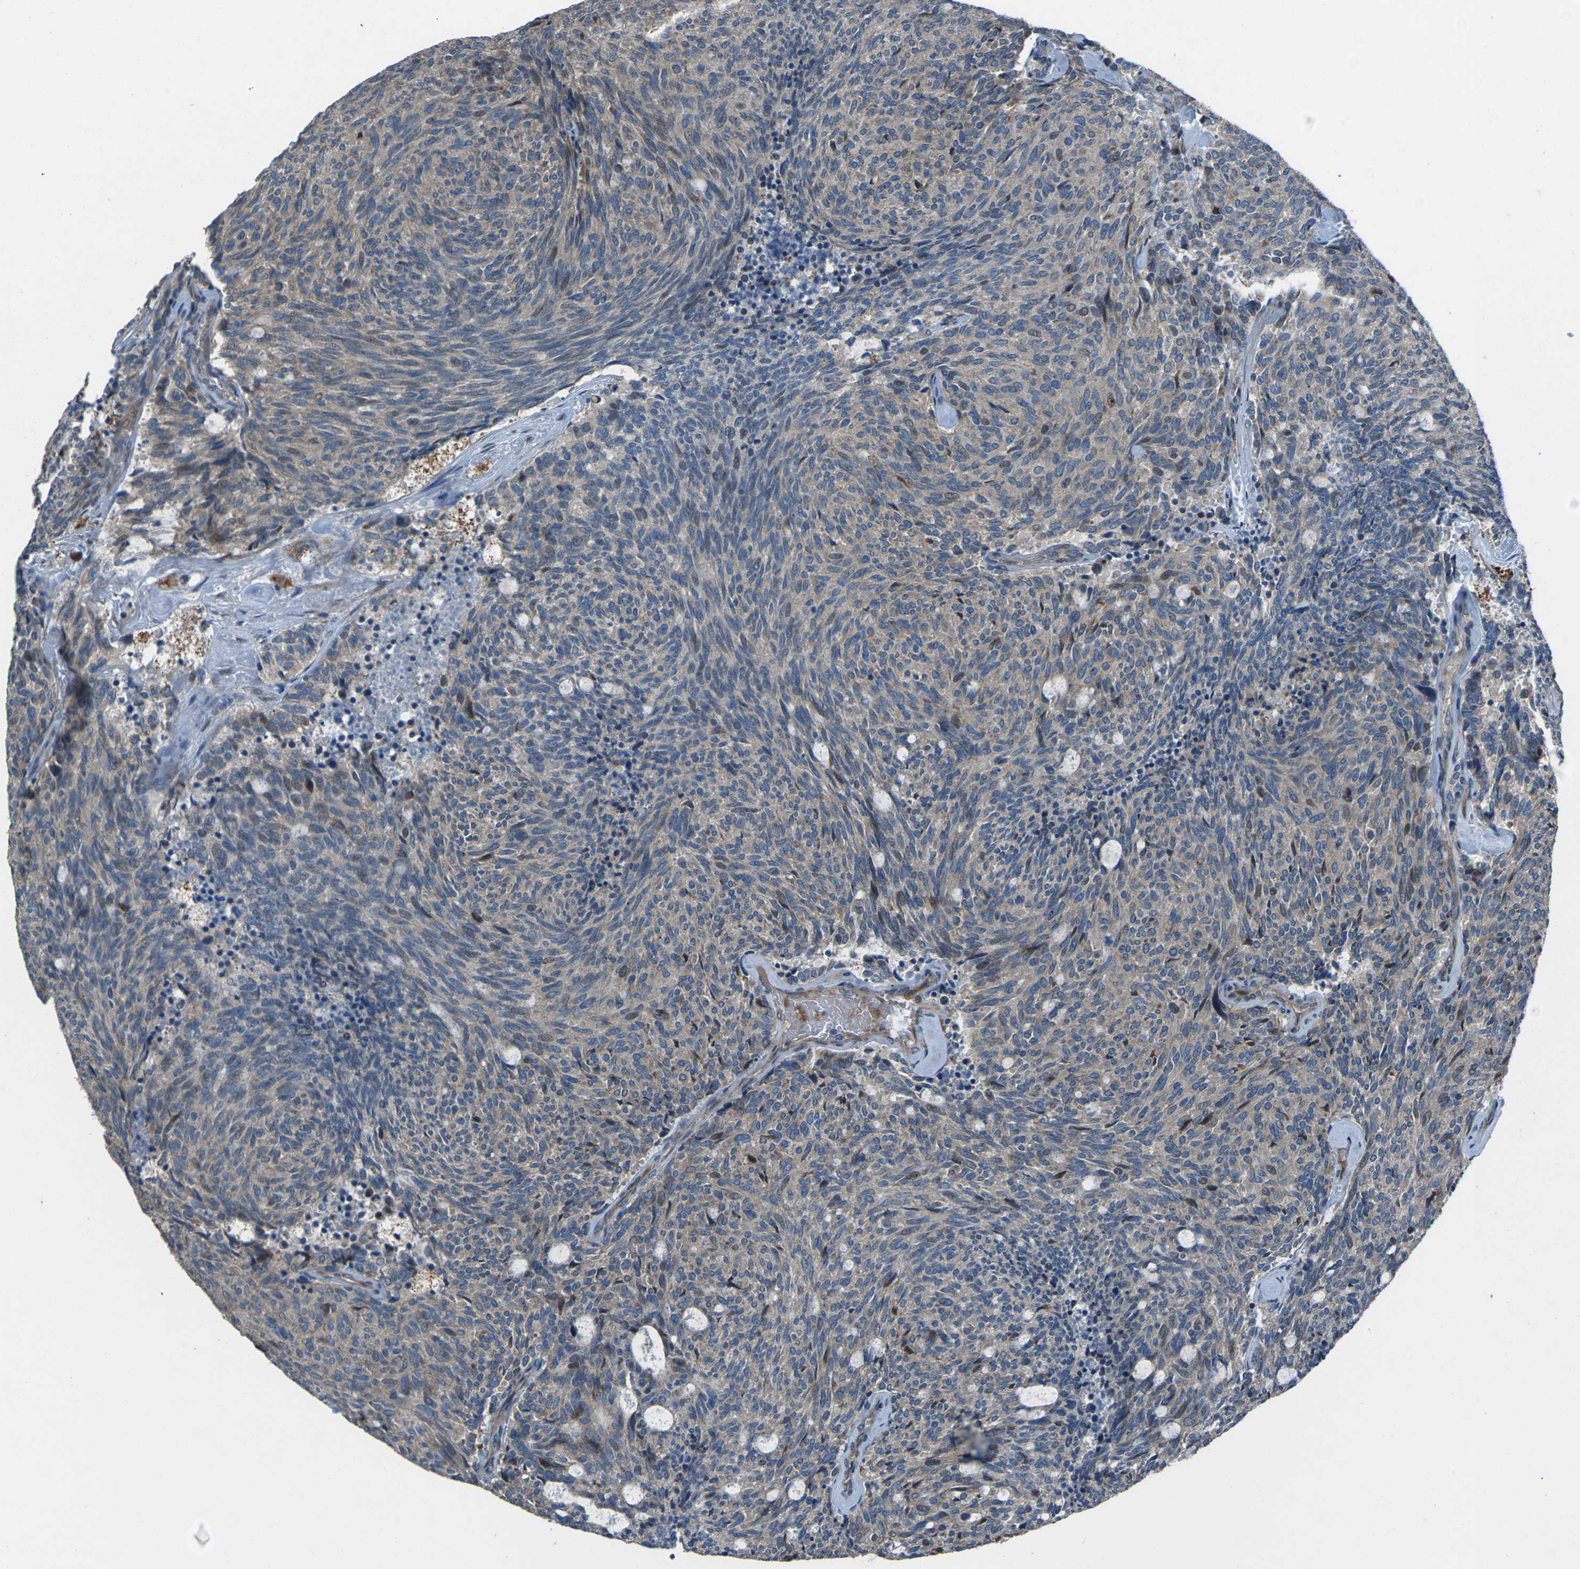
{"staining": {"intensity": "moderate", "quantity": "25%-75%", "location": "cytoplasmic/membranous"}, "tissue": "carcinoid", "cell_type": "Tumor cells", "image_type": "cancer", "snomed": [{"axis": "morphology", "description": "Carcinoid, malignant, NOS"}, {"axis": "topography", "description": "Pancreas"}], "caption": "Brown immunohistochemical staining in human carcinoid (malignant) reveals moderate cytoplasmic/membranous staining in about 25%-75% of tumor cells.", "gene": "EDNRA", "patient": {"sex": "female", "age": 54}}